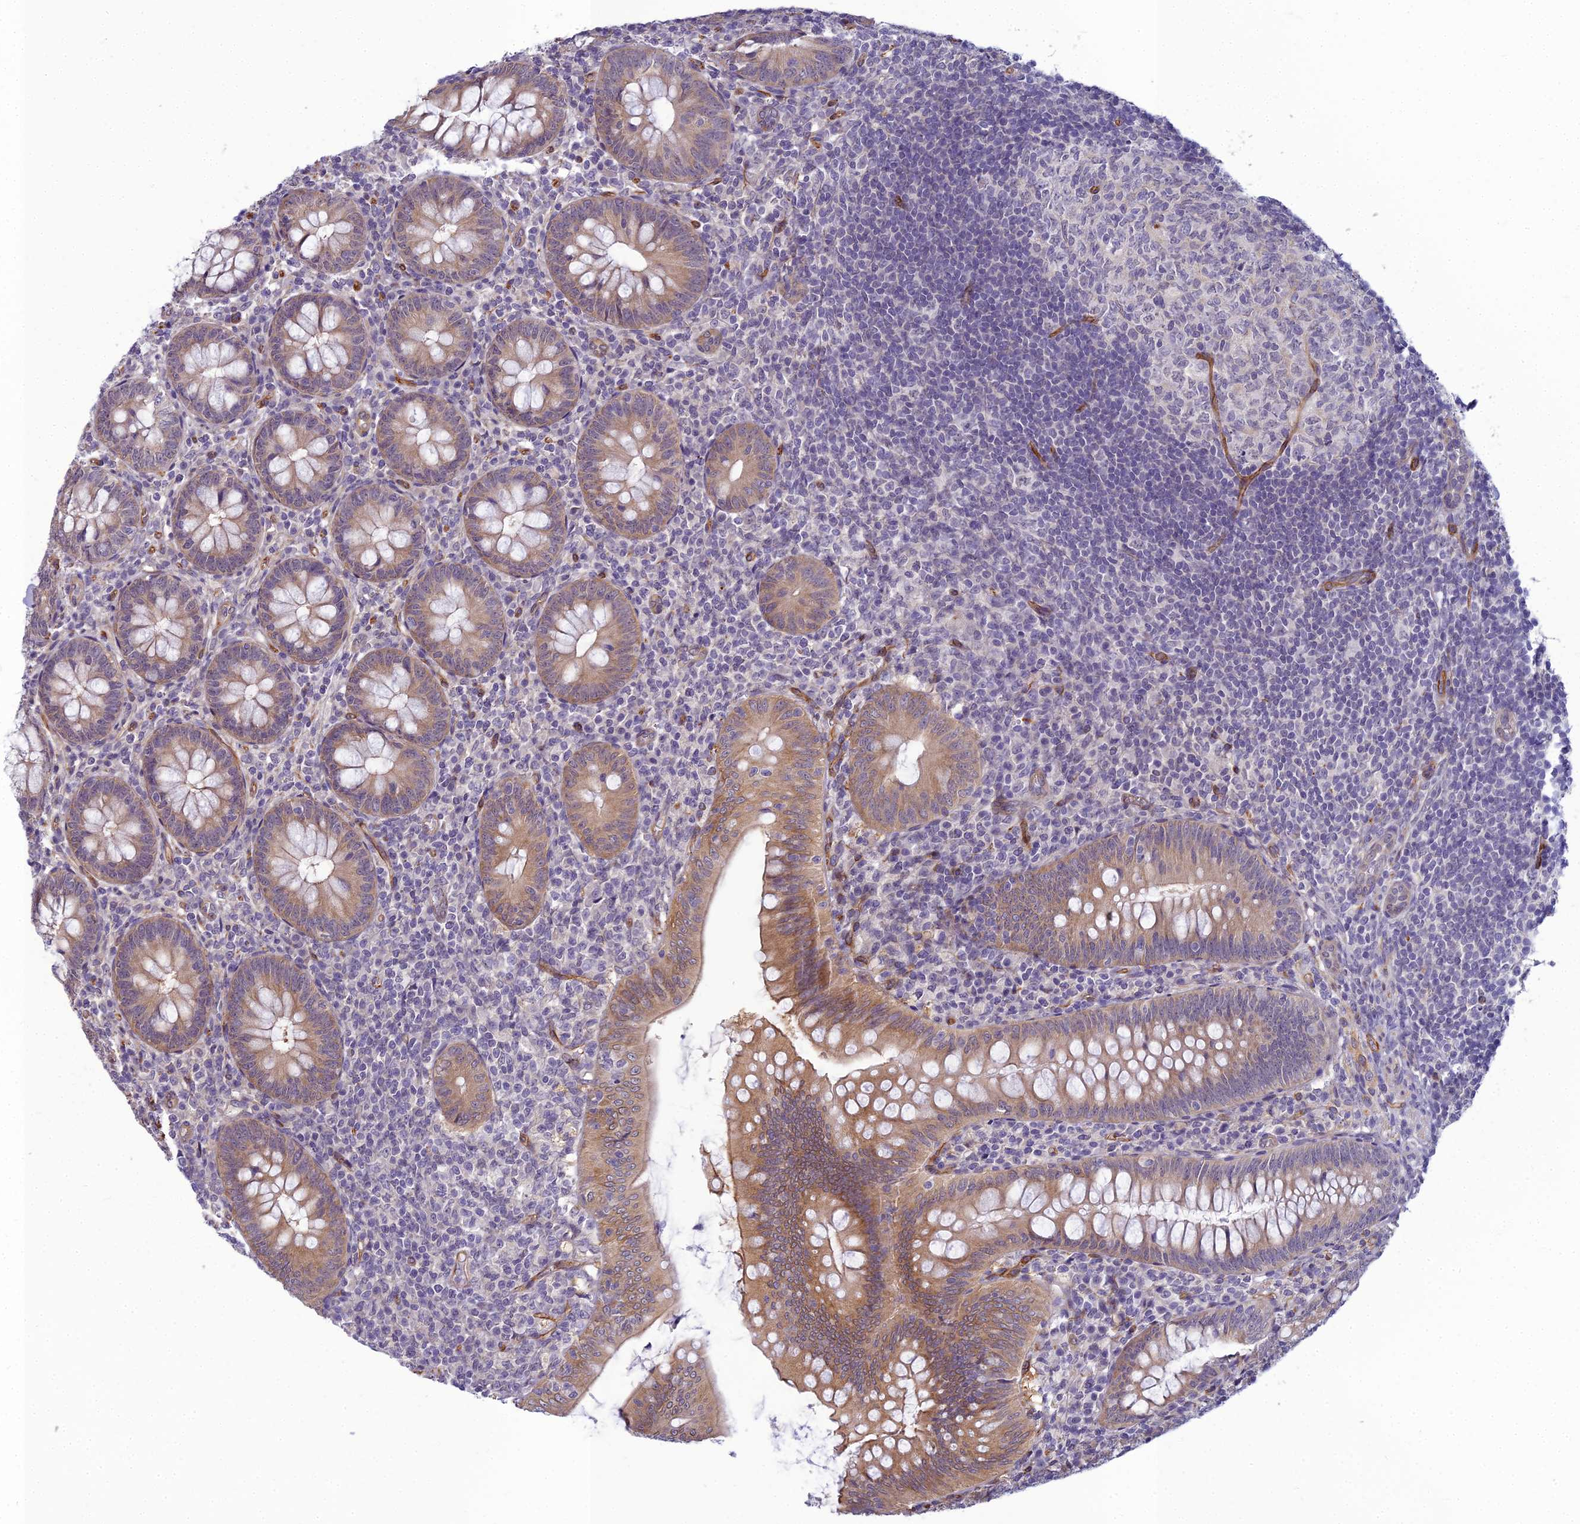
{"staining": {"intensity": "moderate", "quantity": ">75%", "location": "cytoplasmic/membranous"}, "tissue": "appendix", "cell_type": "Glandular cells", "image_type": "normal", "snomed": [{"axis": "morphology", "description": "Normal tissue, NOS"}, {"axis": "topography", "description": "Appendix"}], "caption": "Immunohistochemistry micrograph of normal appendix: appendix stained using immunohistochemistry displays medium levels of moderate protein expression localized specifically in the cytoplasmic/membranous of glandular cells, appearing as a cytoplasmic/membranous brown color.", "gene": "RGL3", "patient": {"sex": "male", "age": 14}}